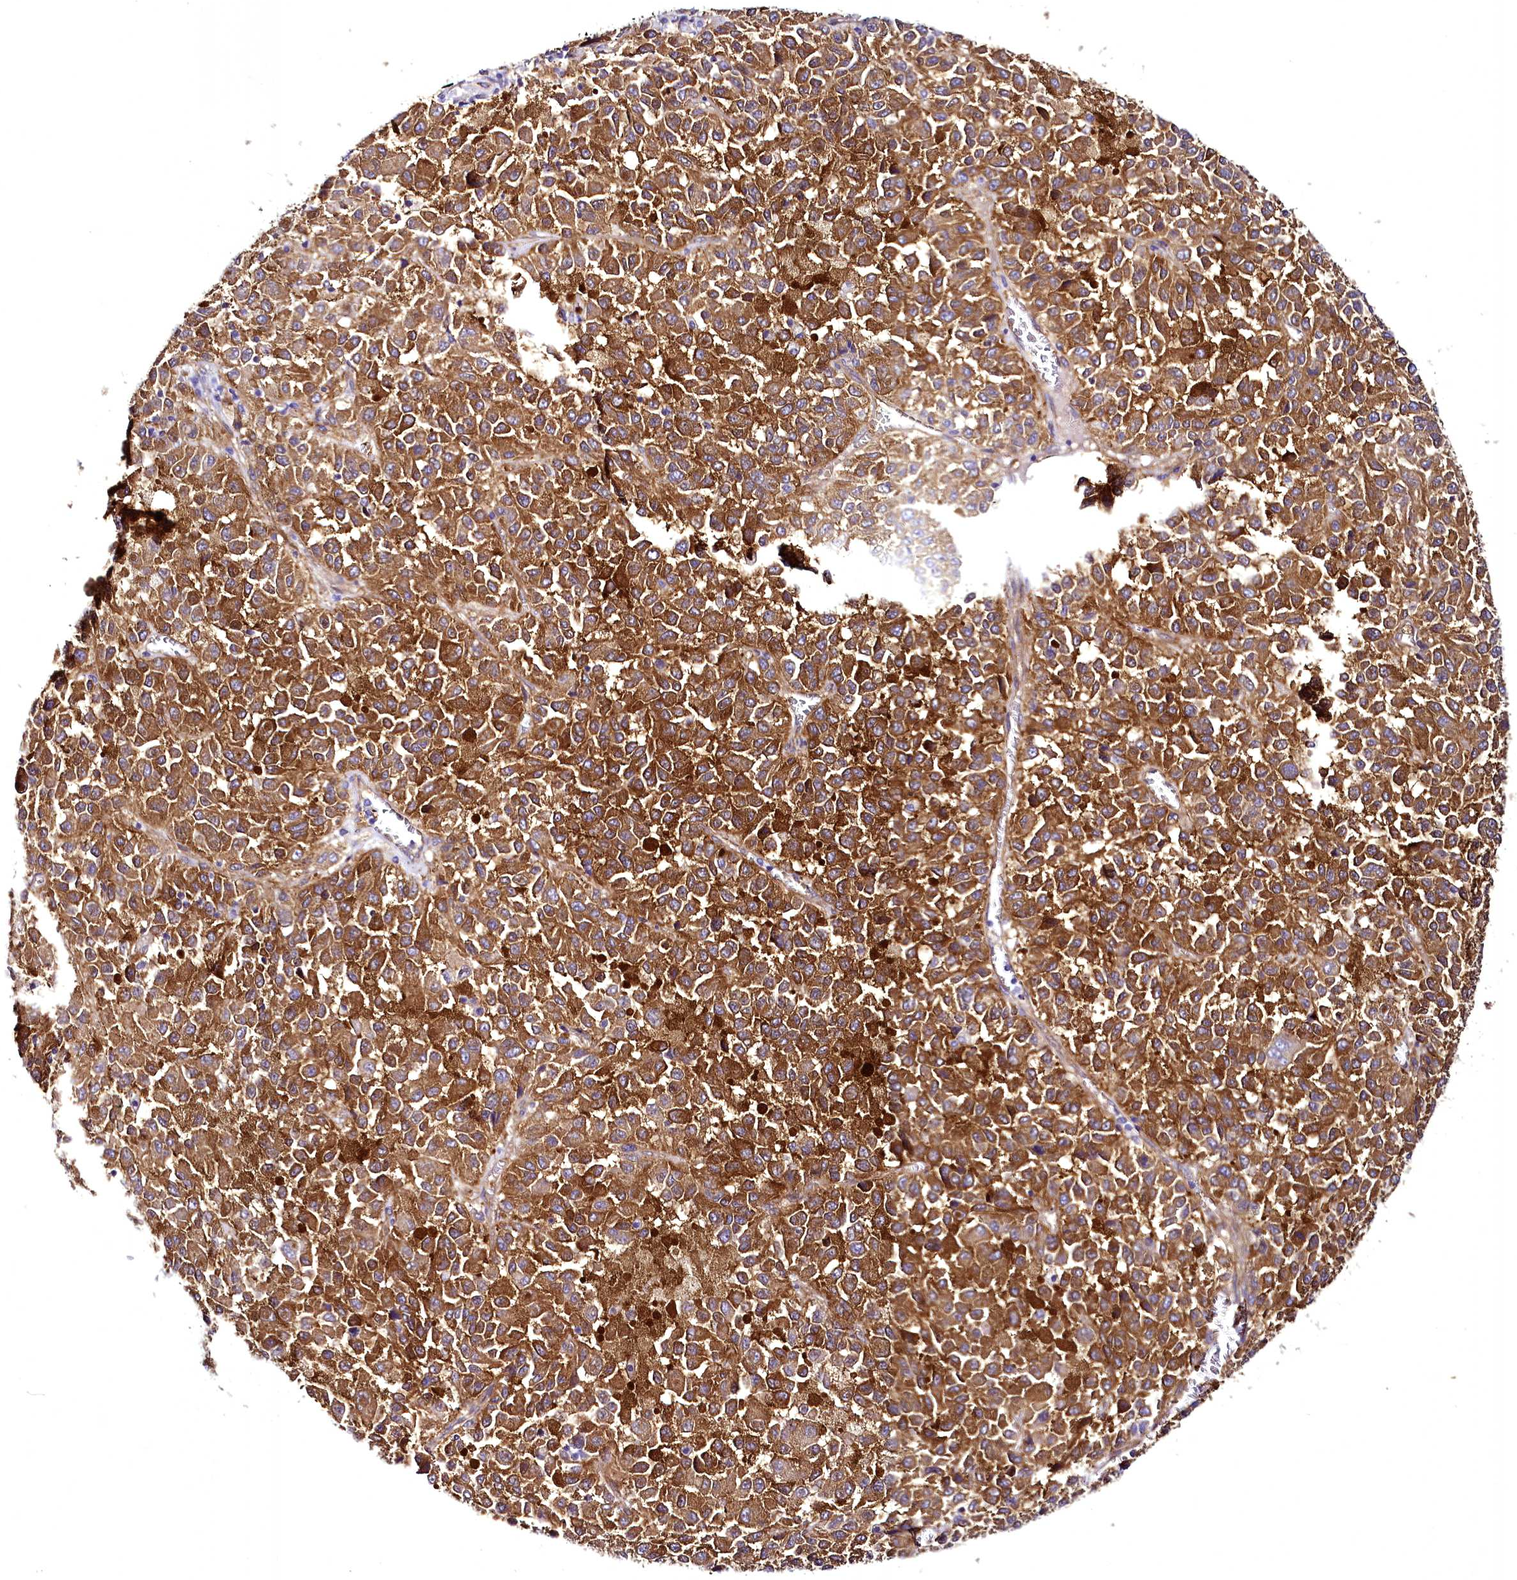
{"staining": {"intensity": "moderate", "quantity": ">75%", "location": "cytoplasmic/membranous"}, "tissue": "melanoma", "cell_type": "Tumor cells", "image_type": "cancer", "snomed": [{"axis": "morphology", "description": "Malignant melanoma, Metastatic site"}, {"axis": "topography", "description": "Lung"}], "caption": "Malignant melanoma (metastatic site) stained with immunohistochemistry demonstrates moderate cytoplasmic/membranous expression in about >75% of tumor cells.", "gene": "STXBP1", "patient": {"sex": "male", "age": 64}}